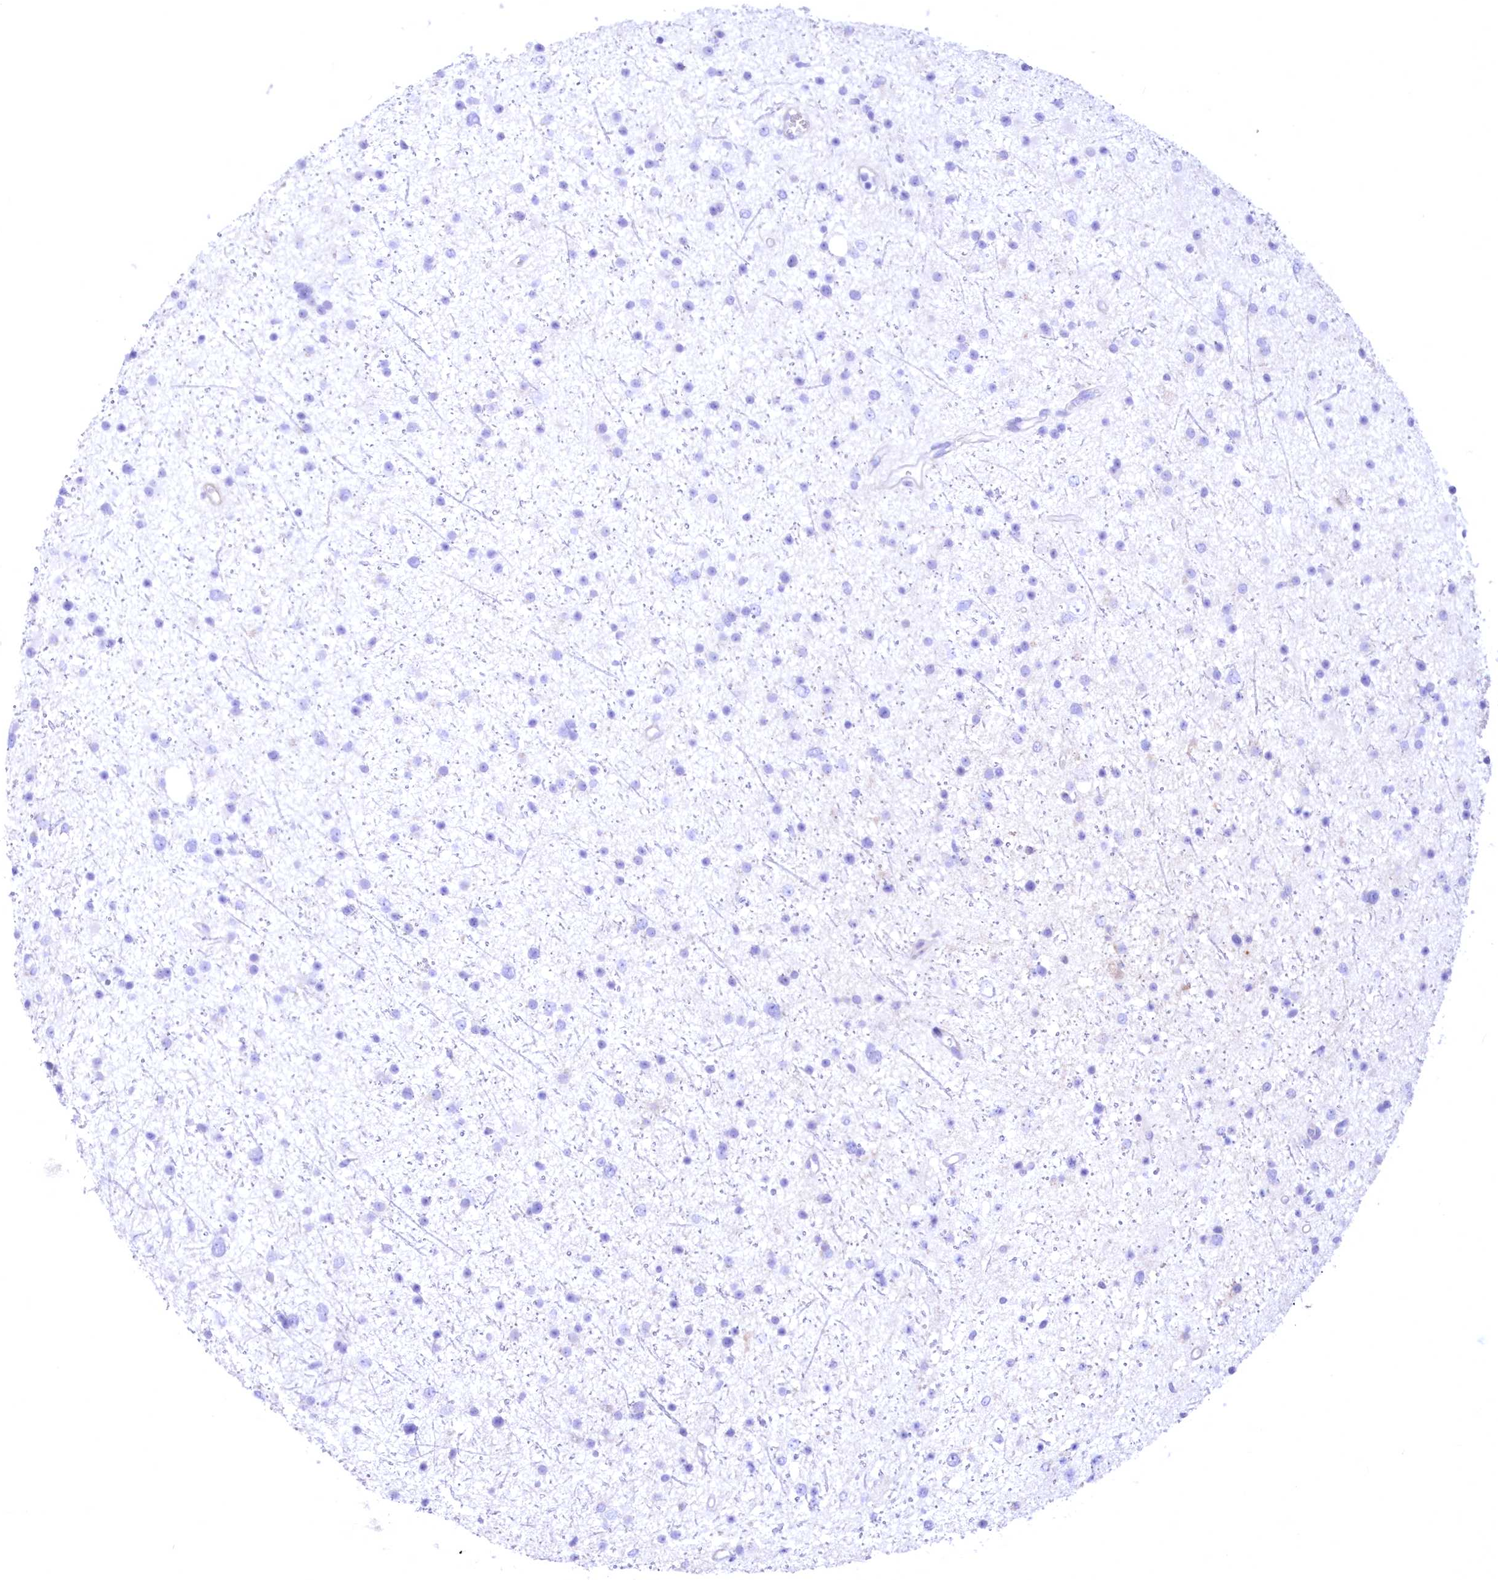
{"staining": {"intensity": "negative", "quantity": "none", "location": "none"}, "tissue": "glioma", "cell_type": "Tumor cells", "image_type": "cancer", "snomed": [{"axis": "morphology", "description": "Glioma, malignant, Low grade"}, {"axis": "topography", "description": "Cerebral cortex"}], "caption": "High power microscopy histopathology image of an immunohistochemistry (IHC) histopathology image of malignant glioma (low-grade), revealing no significant positivity in tumor cells.", "gene": "WDR74", "patient": {"sex": "female", "age": 39}}